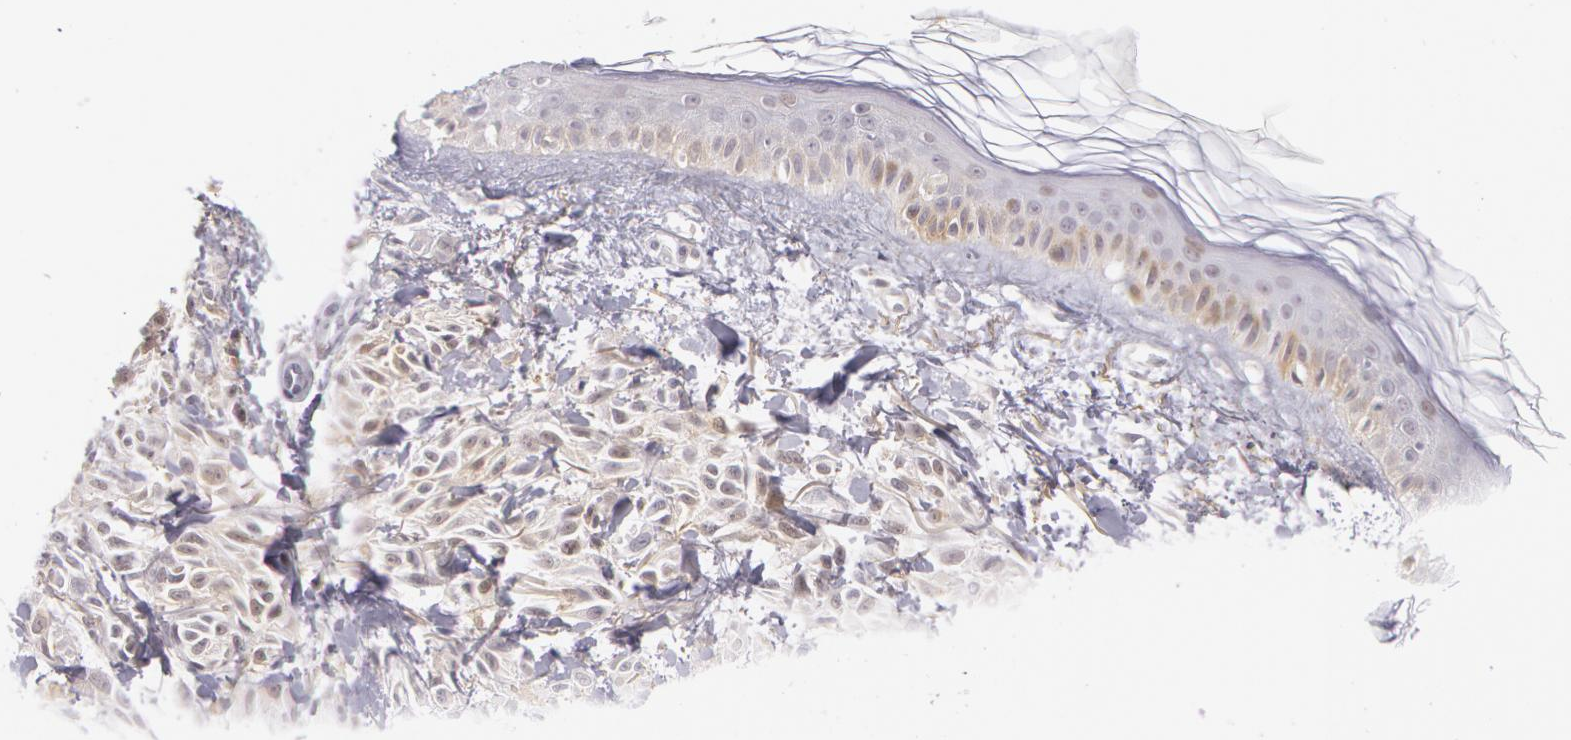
{"staining": {"intensity": "weak", "quantity": "<25%", "location": "nuclear"}, "tissue": "melanoma", "cell_type": "Tumor cells", "image_type": "cancer", "snomed": [{"axis": "morphology", "description": "Malignant melanoma, NOS"}, {"axis": "topography", "description": "Skin"}], "caption": "This is an immunohistochemistry (IHC) image of human melanoma. There is no staining in tumor cells.", "gene": "LBP", "patient": {"sex": "female", "age": 73}}